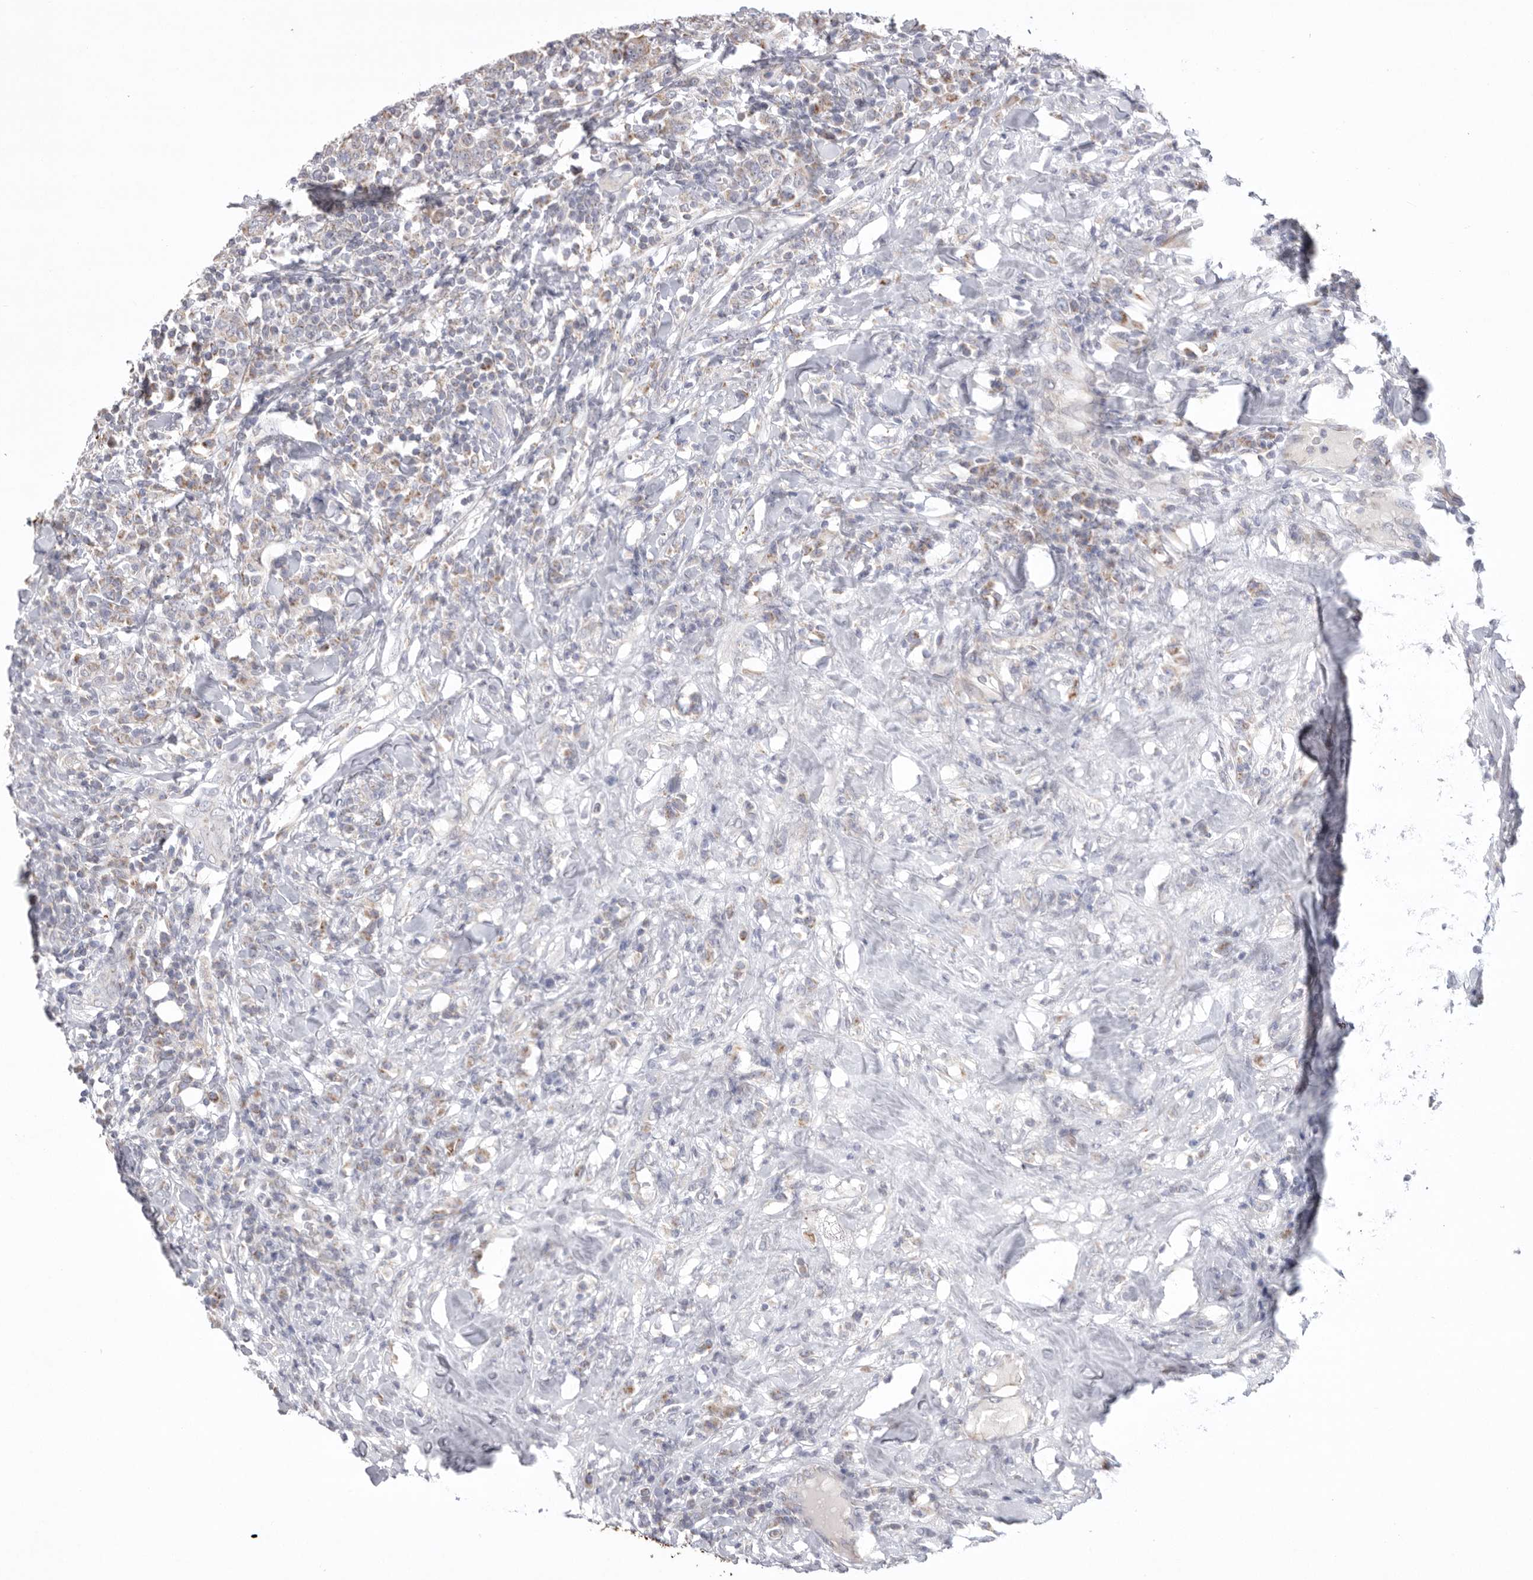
{"staining": {"intensity": "weak", "quantity": "<25%", "location": "cytoplasmic/membranous"}, "tissue": "breast cancer", "cell_type": "Tumor cells", "image_type": "cancer", "snomed": [{"axis": "morphology", "description": "Duct carcinoma"}, {"axis": "topography", "description": "Breast"}], "caption": "DAB (3,3'-diaminobenzidine) immunohistochemical staining of breast intraductal carcinoma demonstrates no significant expression in tumor cells.", "gene": "VDAC3", "patient": {"sex": "female", "age": 37}}